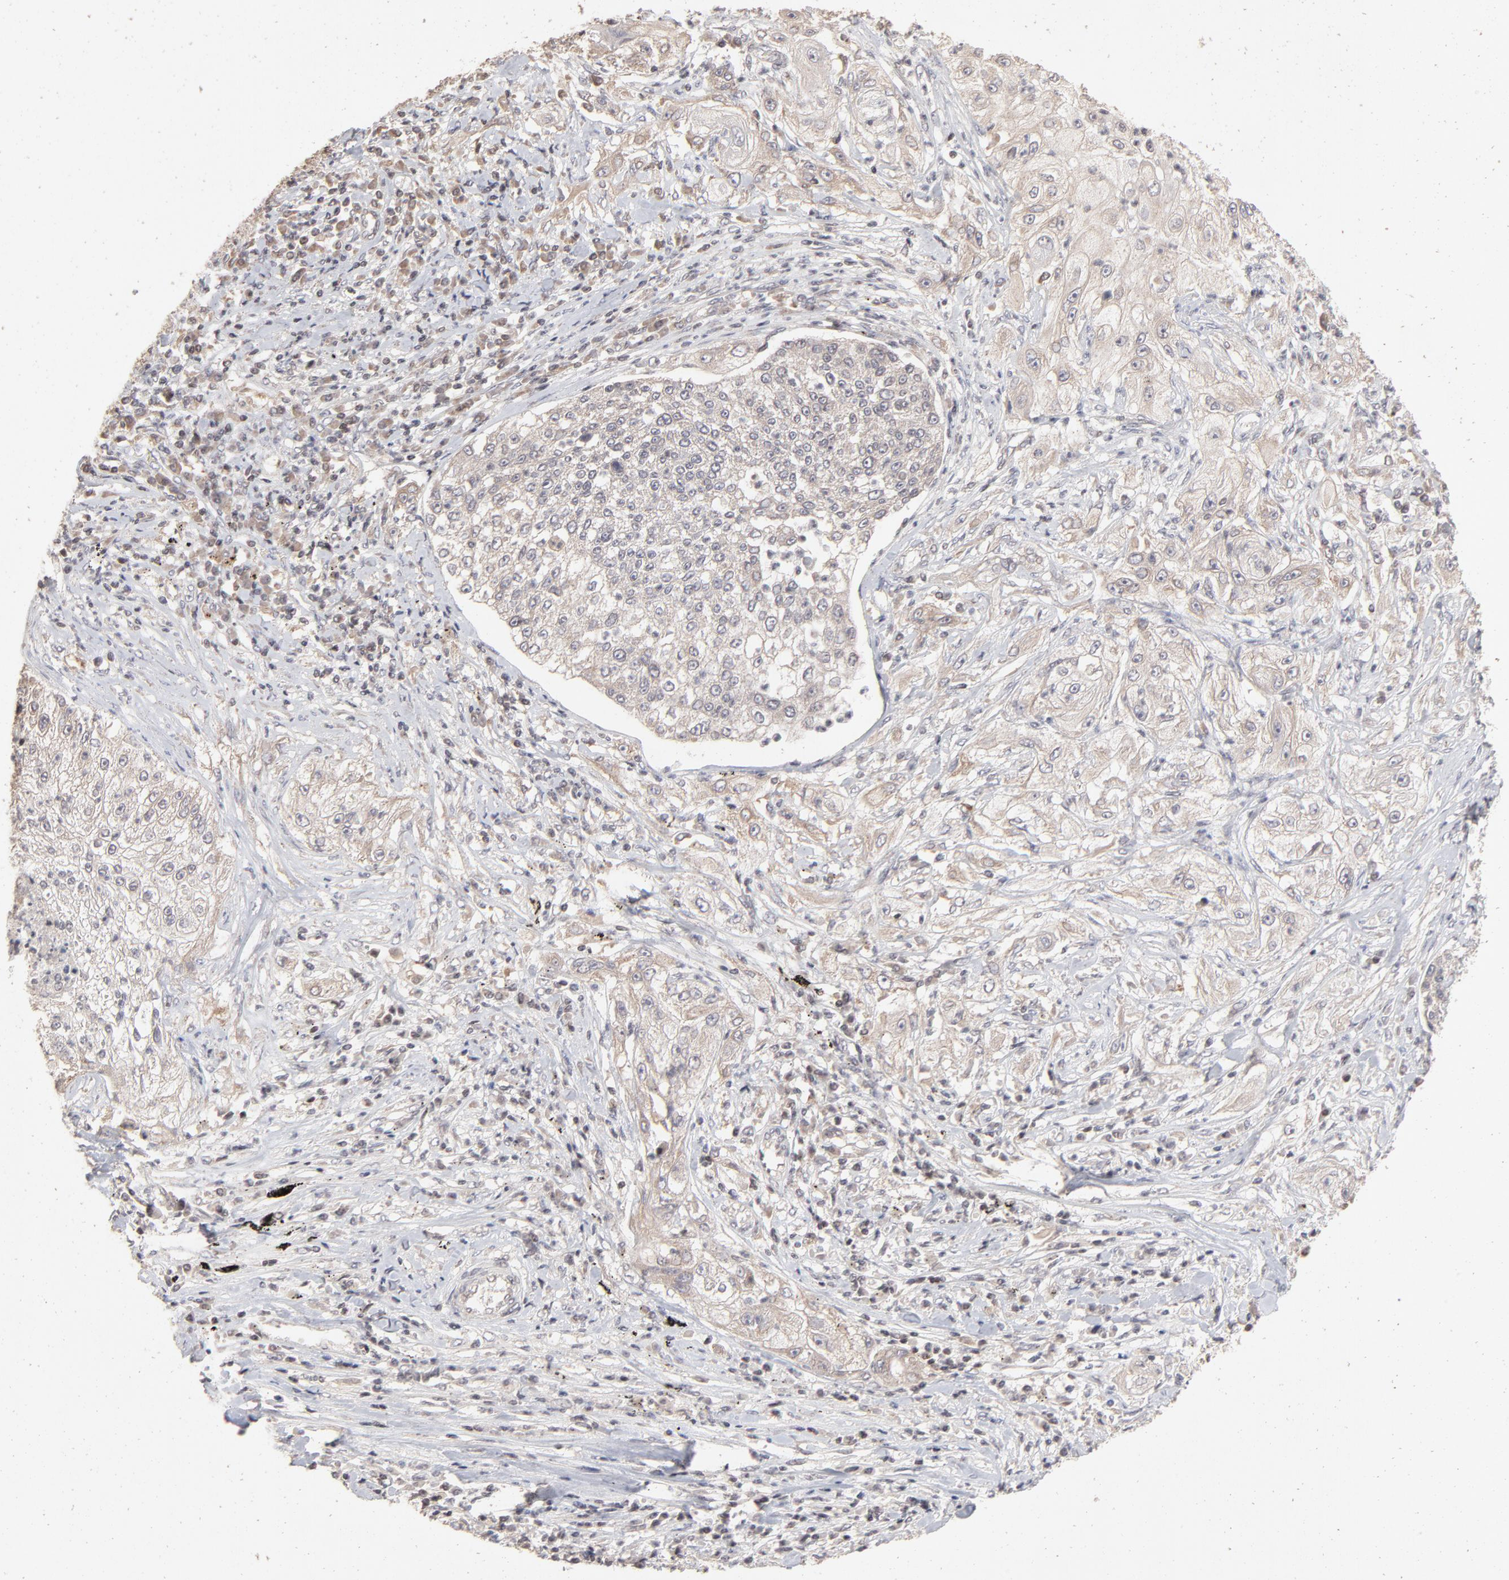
{"staining": {"intensity": "moderate", "quantity": "25%-75%", "location": "cytoplasmic/membranous,nuclear"}, "tissue": "lung cancer", "cell_type": "Tumor cells", "image_type": "cancer", "snomed": [{"axis": "morphology", "description": "Inflammation, NOS"}, {"axis": "morphology", "description": "Squamous cell carcinoma, NOS"}, {"axis": "topography", "description": "Lymph node"}, {"axis": "topography", "description": "Soft tissue"}, {"axis": "topography", "description": "Lung"}], "caption": "Lung cancer (squamous cell carcinoma) was stained to show a protein in brown. There is medium levels of moderate cytoplasmic/membranous and nuclear staining in approximately 25%-75% of tumor cells. (Brightfield microscopy of DAB IHC at high magnification).", "gene": "ARIH1", "patient": {"sex": "male", "age": 66}}